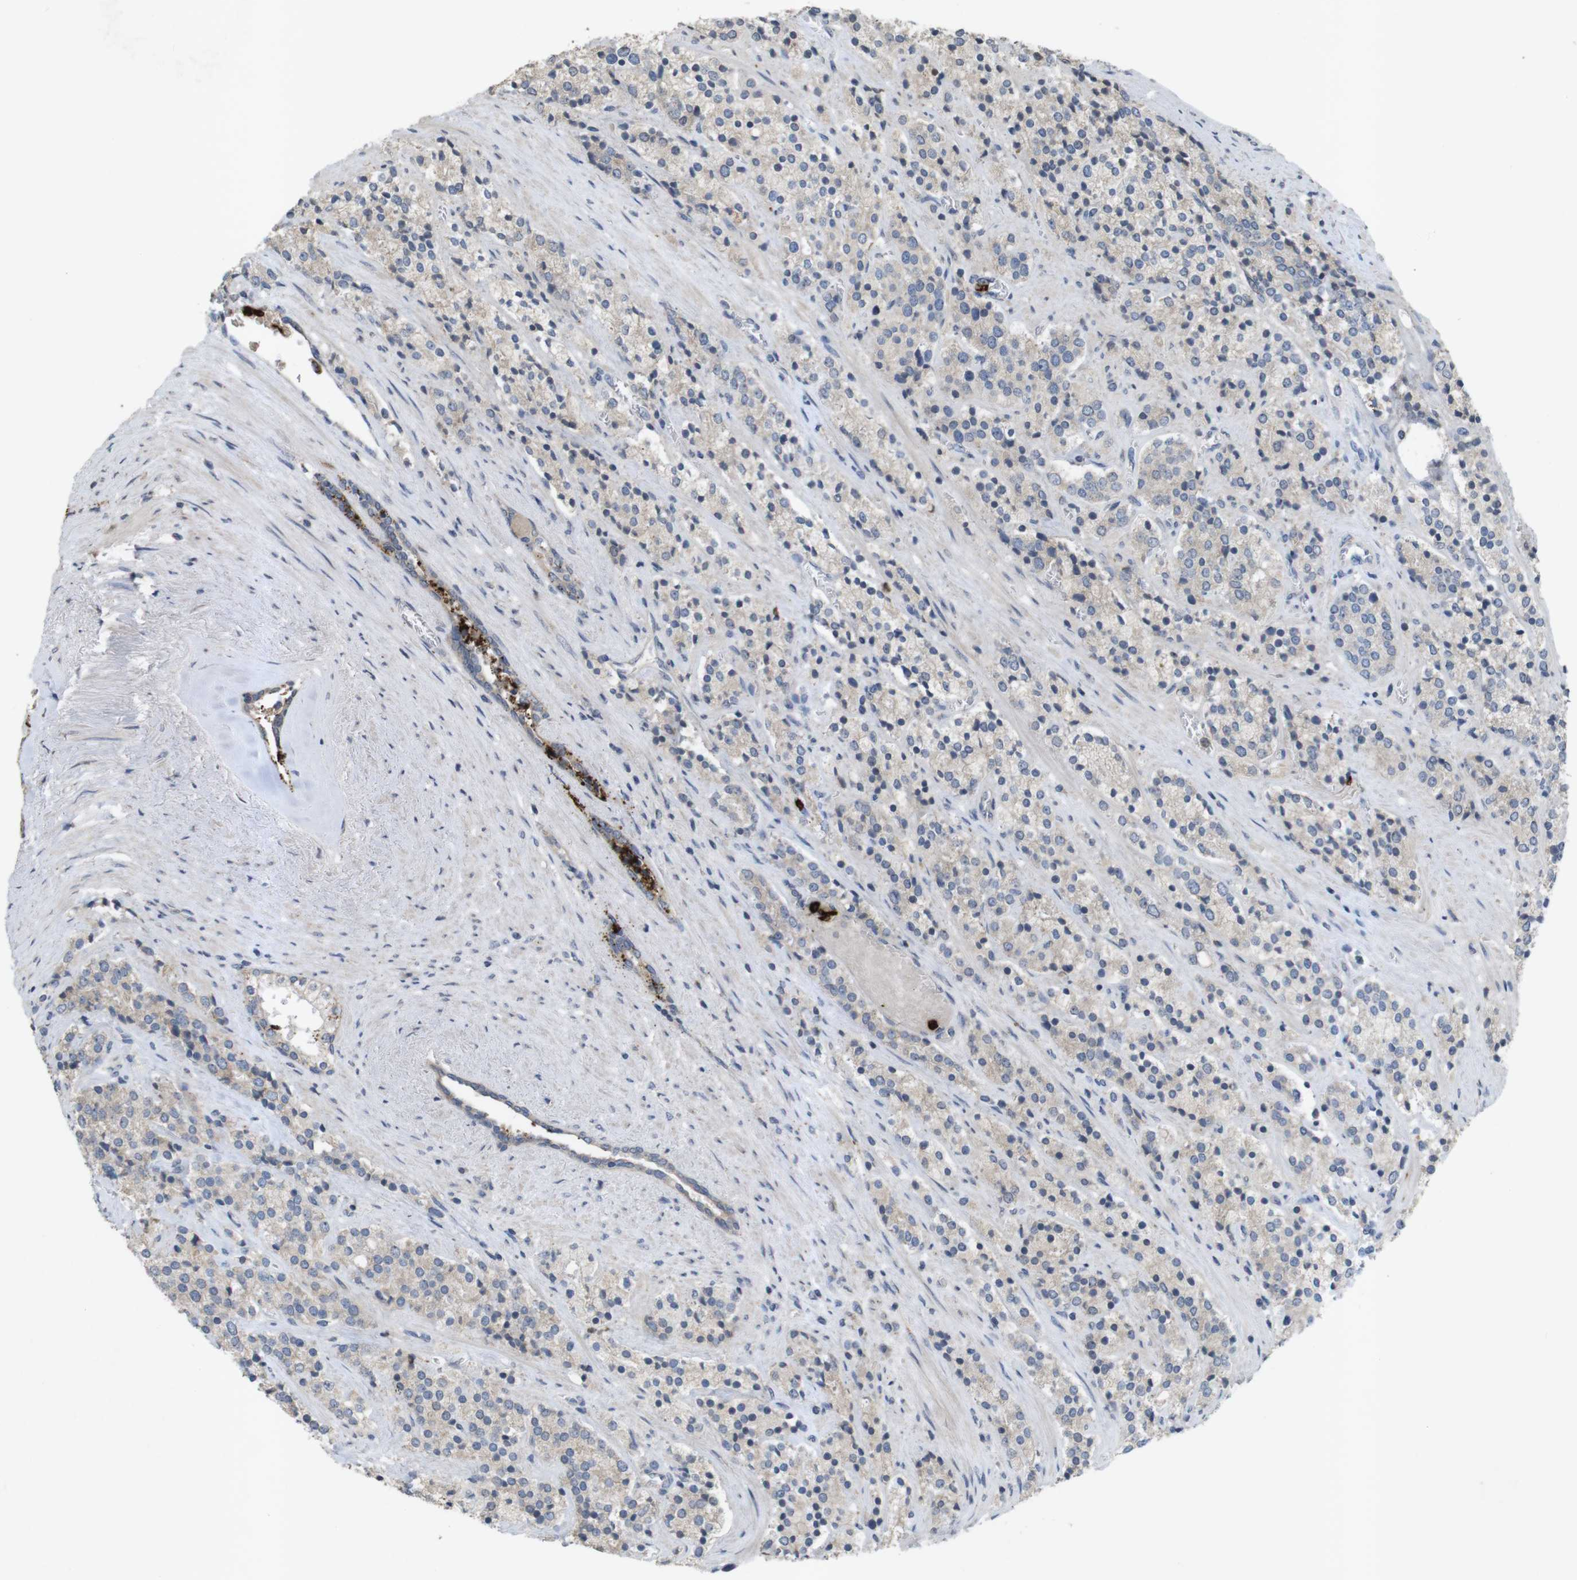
{"staining": {"intensity": "weak", "quantity": "<25%", "location": "cytoplasmic/membranous"}, "tissue": "prostate cancer", "cell_type": "Tumor cells", "image_type": "cancer", "snomed": [{"axis": "morphology", "description": "Adenocarcinoma, High grade"}, {"axis": "topography", "description": "Prostate"}], "caption": "Image shows no protein positivity in tumor cells of adenocarcinoma (high-grade) (prostate) tissue.", "gene": "TSPAN14", "patient": {"sex": "male", "age": 71}}